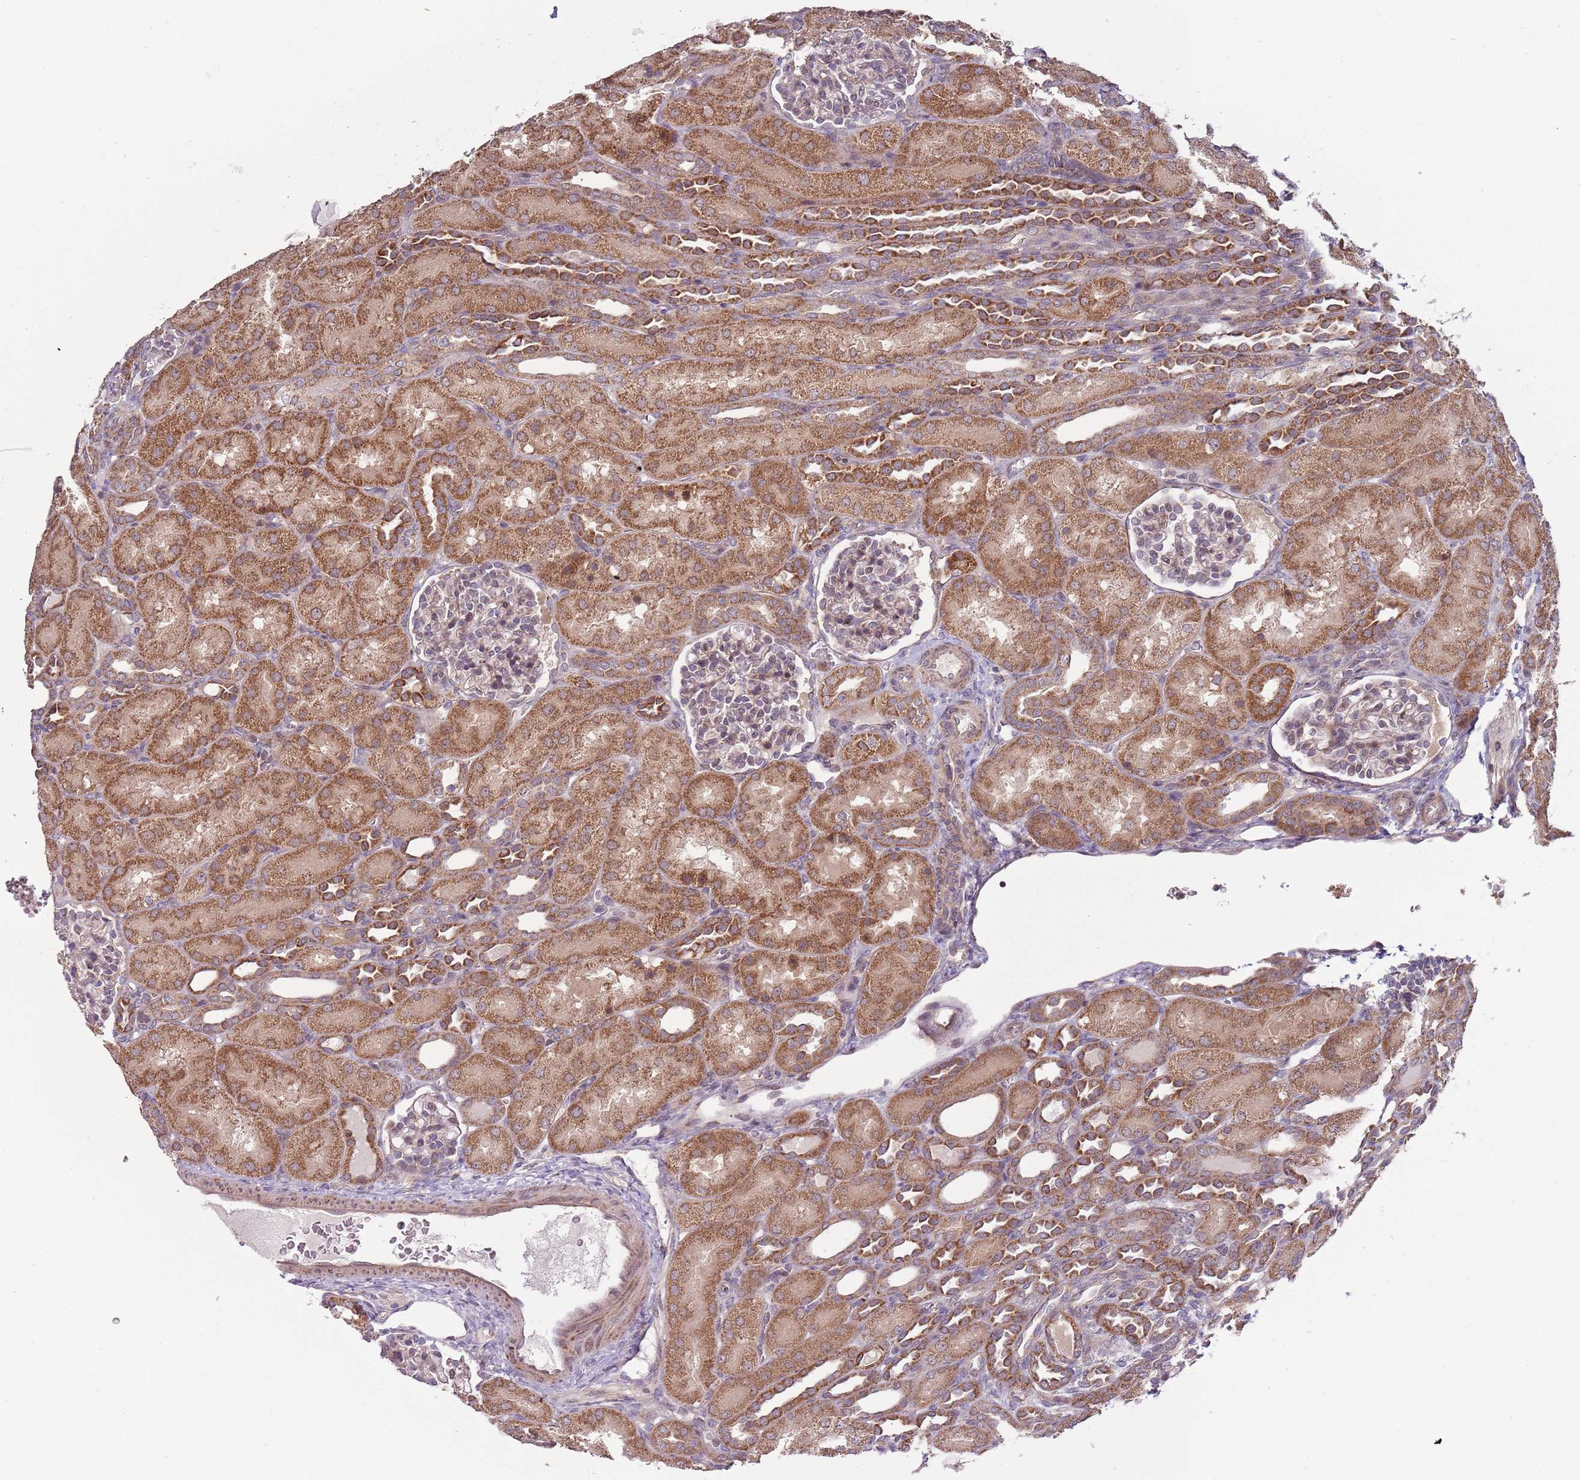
{"staining": {"intensity": "weak", "quantity": "25%-75%", "location": "cytoplasmic/membranous"}, "tissue": "kidney", "cell_type": "Cells in glomeruli", "image_type": "normal", "snomed": [{"axis": "morphology", "description": "Normal tissue, NOS"}, {"axis": "topography", "description": "Kidney"}], "caption": "This photomicrograph demonstrates normal kidney stained with IHC to label a protein in brown. The cytoplasmic/membranous of cells in glomeruli show weak positivity for the protein. Nuclei are counter-stained blue.", "gene": "RNF181", "patient": {"sex": "male", "age": 1}}